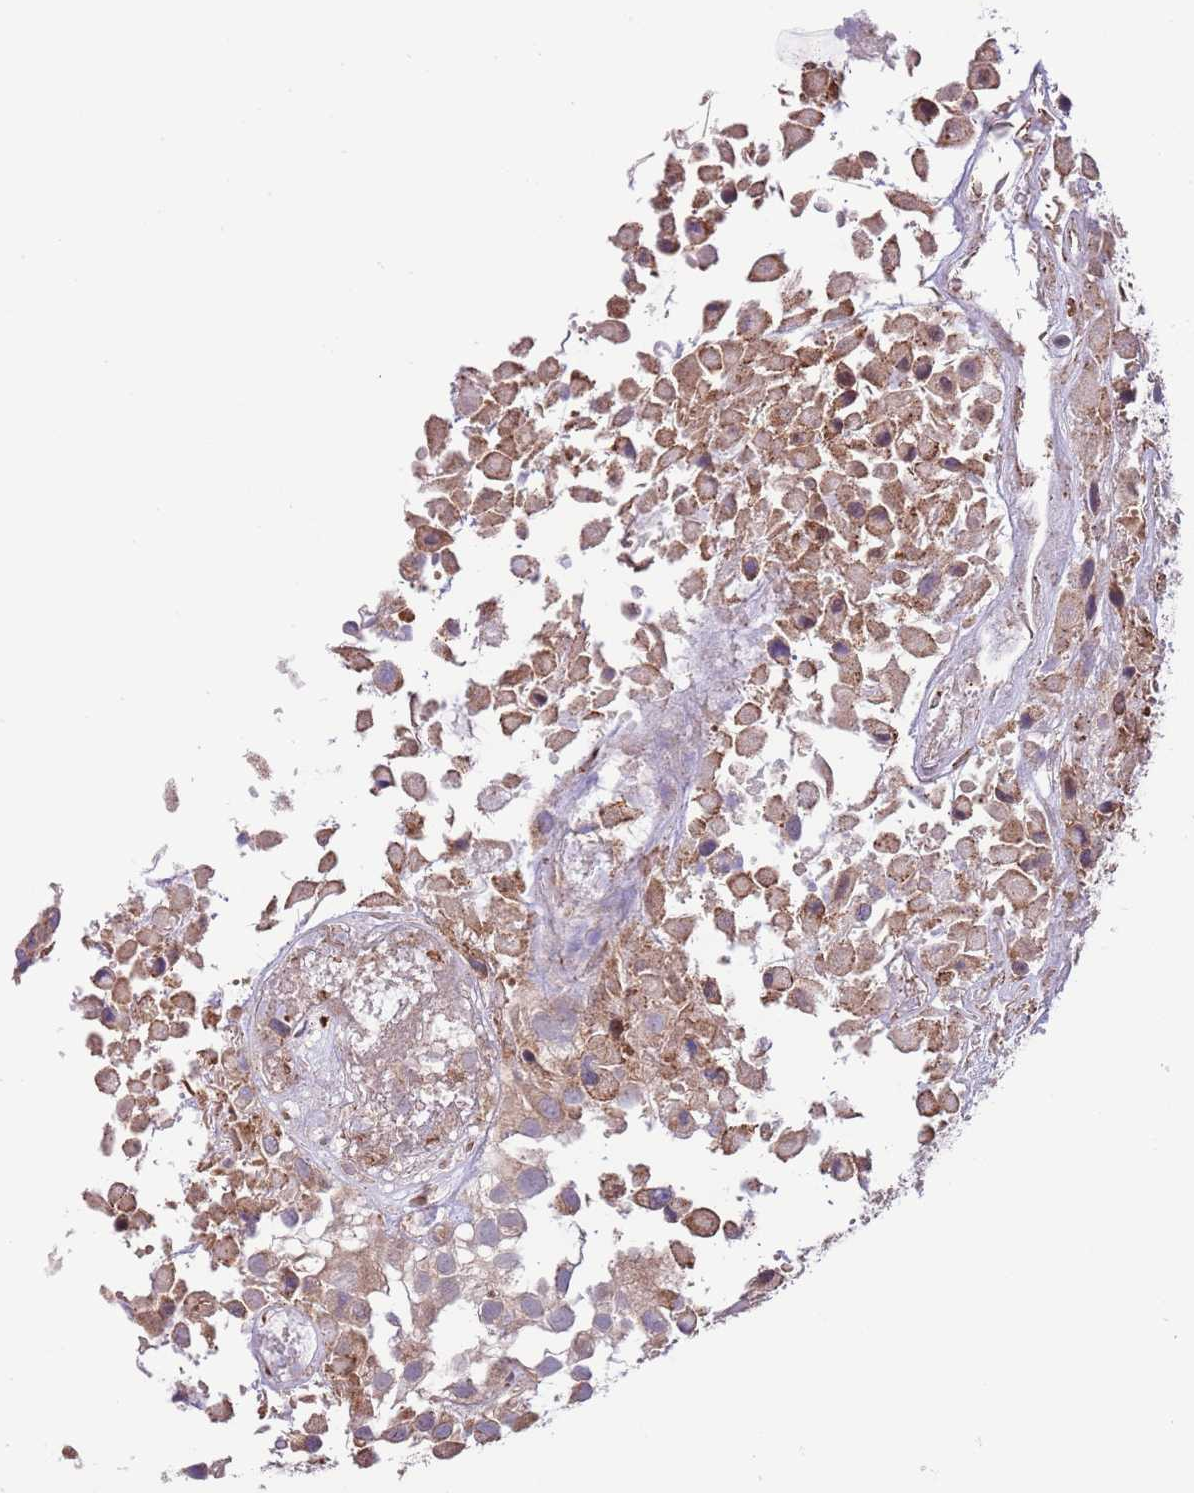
{"staining": {"intensity": "weak", "quantity": ">75%", "location": "cytoplasmic/membranous"}, "tissue": "urothelial cancer", "cell_type": "Tumor cells", "image_type": "cancer", "snomed": [{"axis": "morphology", "description": "Urothelial carcinoma, High grade"}, {"axis": "topography", "description": "Urinary bladder"}], "caption": "An IHC image of neoplastic tissue is shown. Protein staining in brown shows weak cytoplasmic/membranous positivity in urothelial cancer within tumor cells.", "gene": "DAND5", "patient": {"sex": "male", "age": 56}}